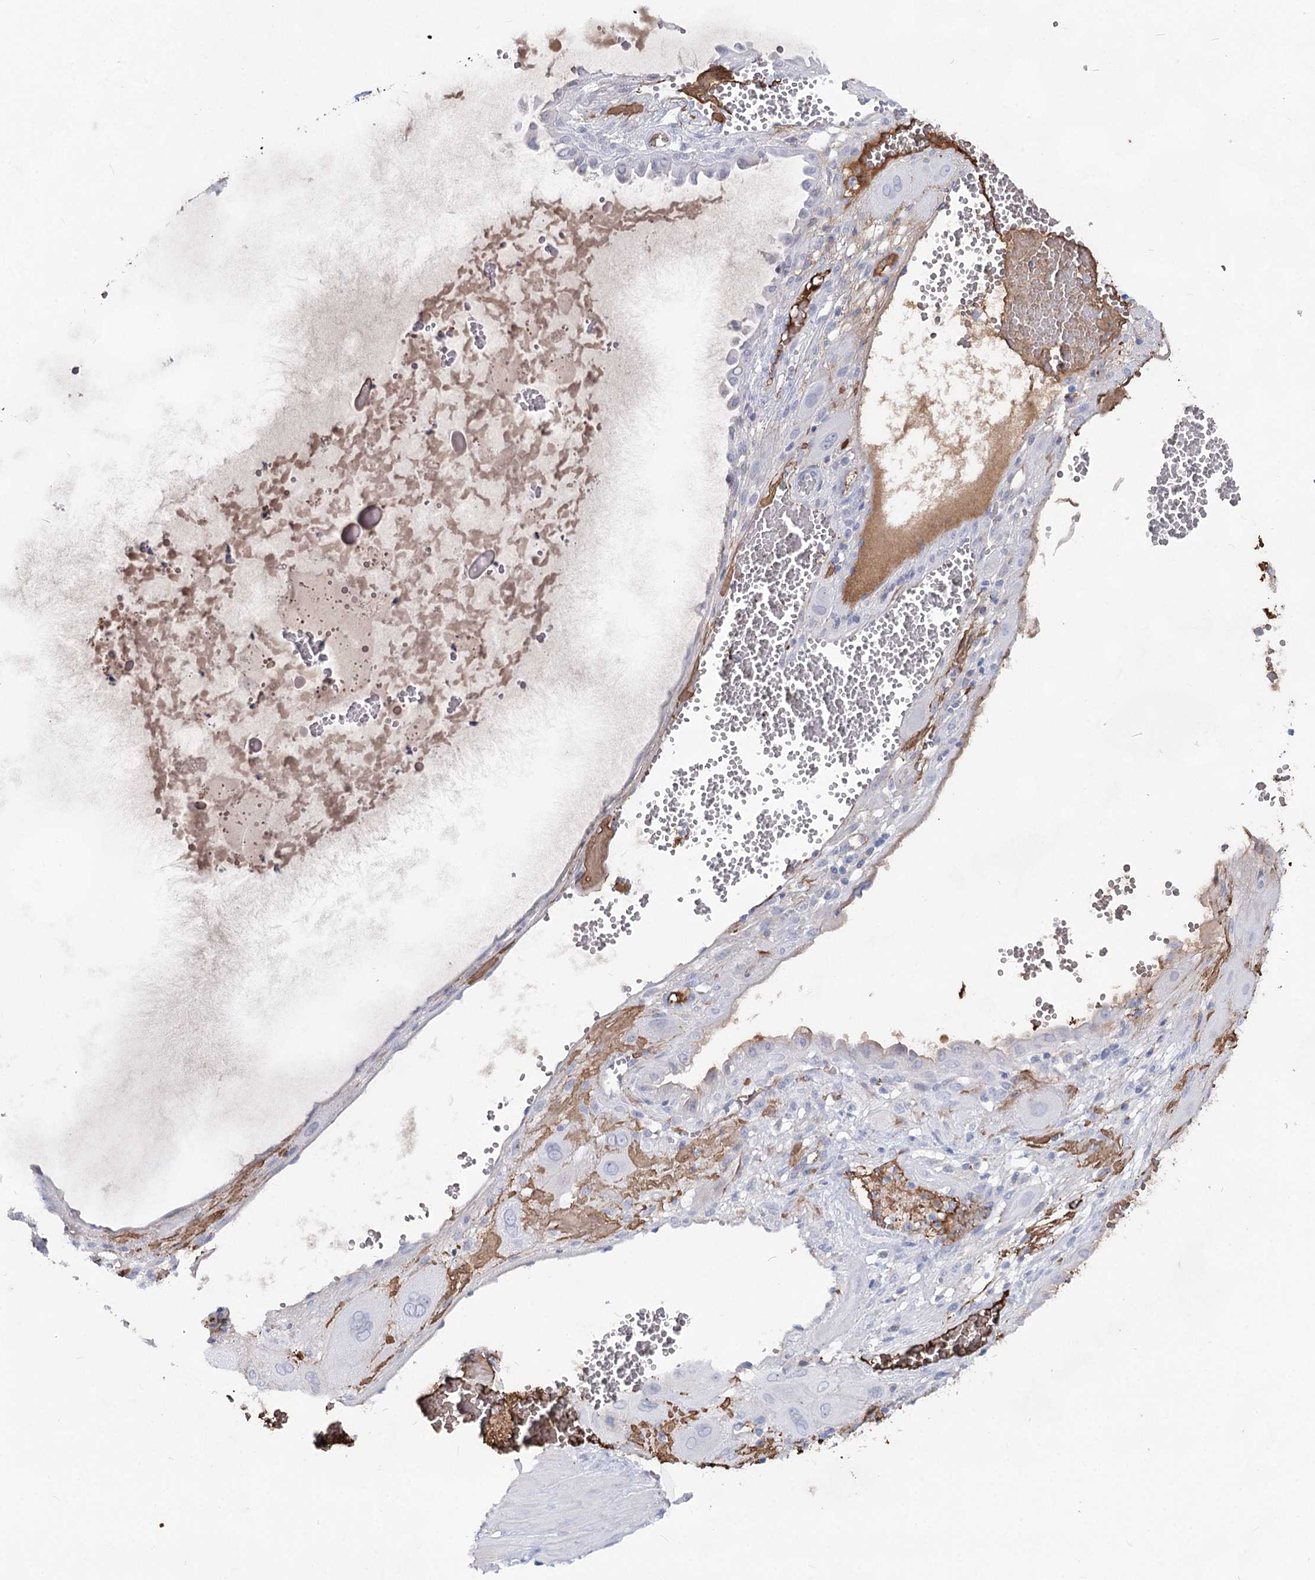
{"staining": {"intensity": "negative", "quantity": "none", "location": "none"}, "tissue": "cervical cancer", "cell_type": "Tumor cells", "image_type": "cancer", "snomed": [{"axis": "morphology", "description": "Squamous cell carcinoma, NOS"}, {"axis": "topography", "description": "Cervix"}], "caption": "Immunohistochemical staining of human squamous cell carcinoma (cervical) exhibits no significant staining in tumor cells.", "gene": "TASOR2", "patient": {"sex": "female", "age": 34}}